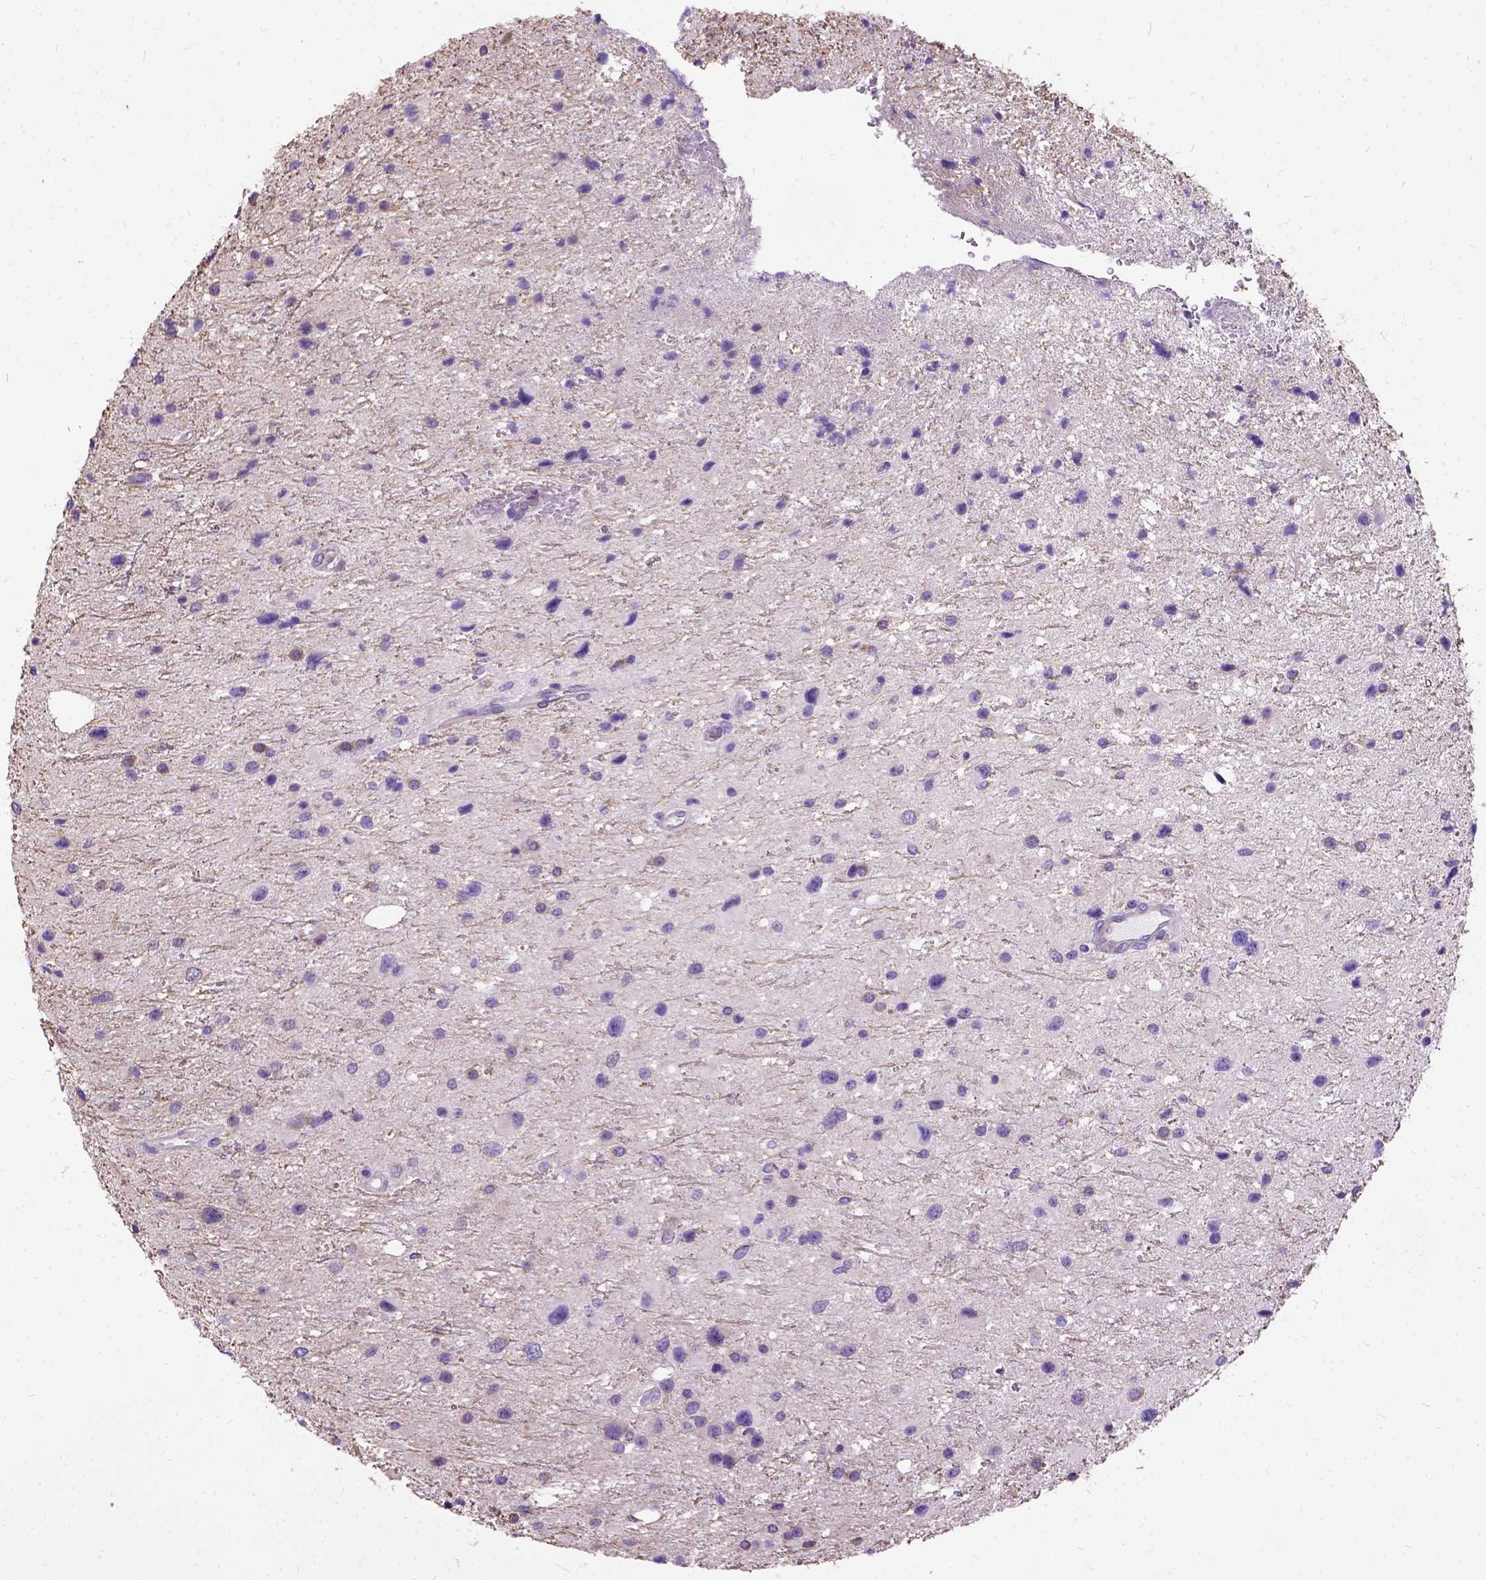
{"staining": {"intensity": "negative", "quantity": "none", "location": "none"}, "tissue": "glioma", "cell_type": "Tumor cells", "image_type": "cancer", "snomed": [{"axis": "morphology", "description": "Glioma, malignant, Low grade"}, {"axis": "topography", "description": "Brain"}], "caption": "Immunohistochemistry of human low-grade glioma (malignant) reveals no positivity in tumor cells. (Stains: DAB (3,3'-diaminobenzidine) immunohistochemistry (IHC) with hematoxylin counter stain, Microscopy: brightfield microscopy at high magnification).", "gene": "CFAP54", "patient": {"sex": "female", "age": 32}}